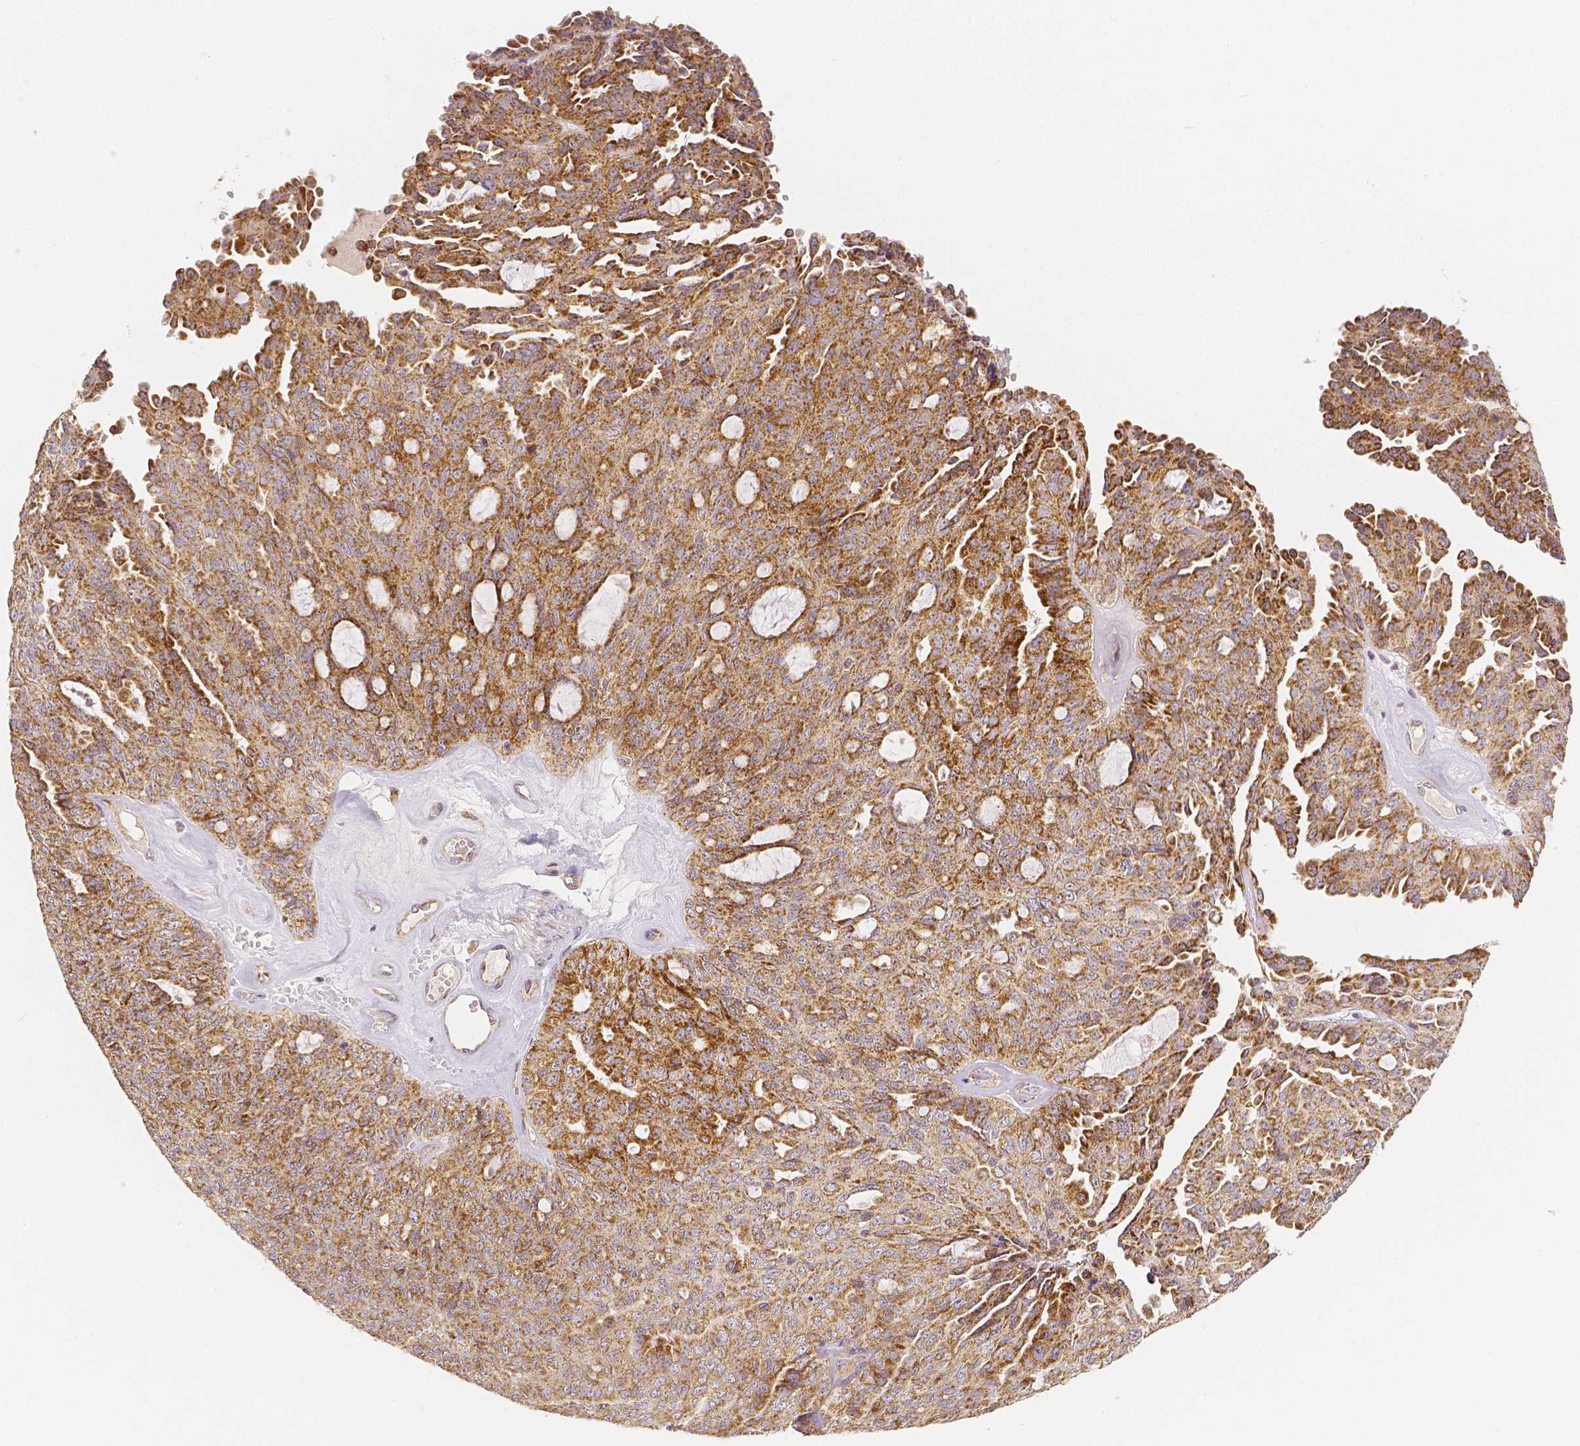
{"staining": {"intensity": "moderate", "quantity": ">75%", "location": "cytoplasmic/membranous"}, "tissue": "ovarian cancer", "cell_type": "Tumor cells", "image_type": "cancer", "snomed": [{"axis": "morphology", "description": "Cystadenocarcinoma, serous, NOS"}, {"axis": "topography", "description": "Ovary"}], "caption": "The immunohistochemical stain highlights moderate cytoplasmic/membranous staining in tumor cells of ovarian serous cystadenocarcinoma tissue.", "gene": "RHOT1", "patient": {"sex": "female", "age": 71}}